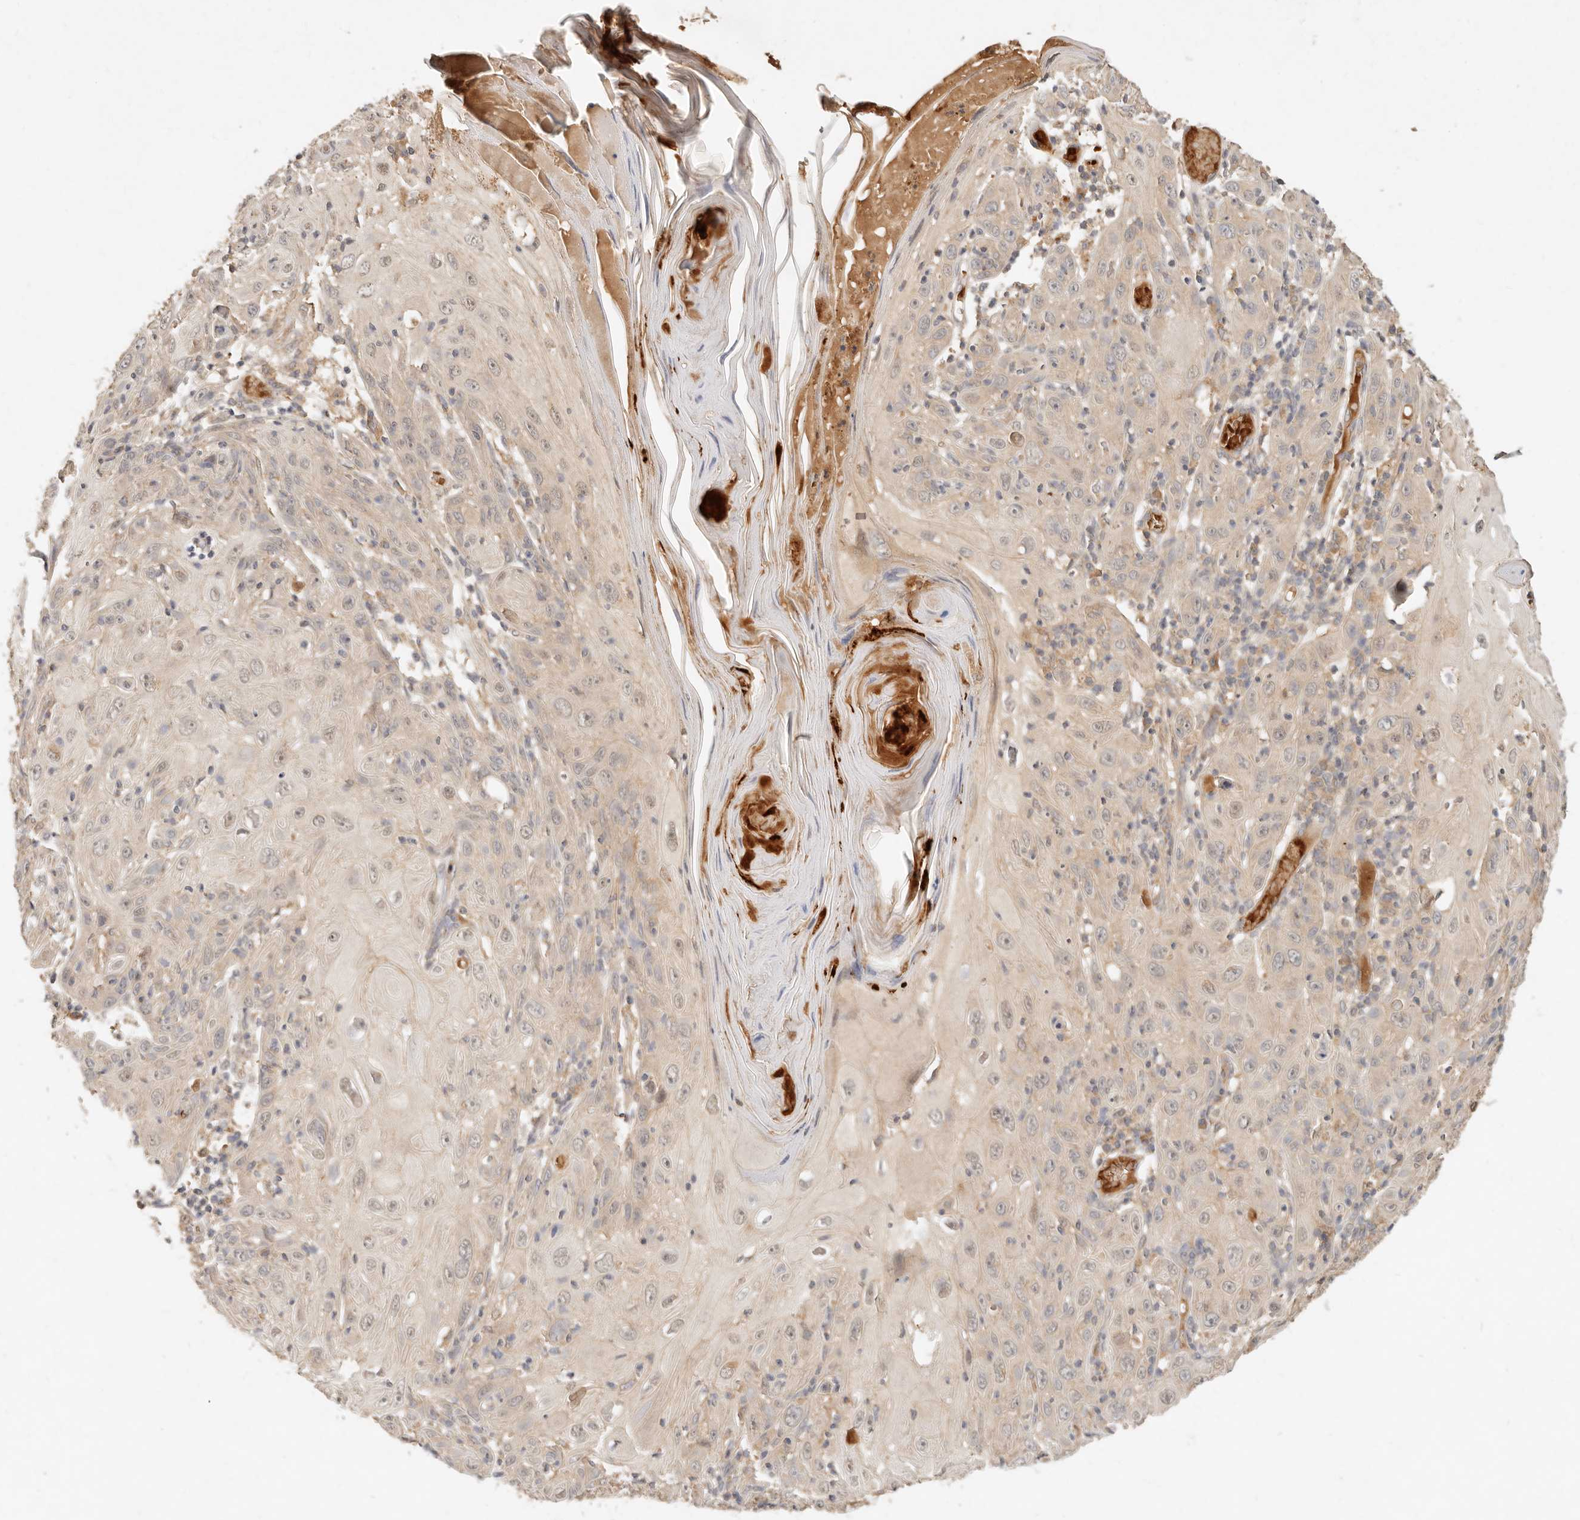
{"staining": {"intensity": "weak", "quantity": "25%-75%", "location": "cytoplasmic/membranous"}, "tissue": "skin cancer", "cell_type": "Tumor cells", "image_type": "cancer", "snomed": [{"axis": "morphology", "description": "Squamous cell carcinoma, NOS"}, {"axis": "topography", "description": "Skin"}], "caption": "Skin cancer stained with a protein marker reveals weak staining in tumor cells.", "gene": "FREM2", "patient": {"sex": "female", "age": 88}}